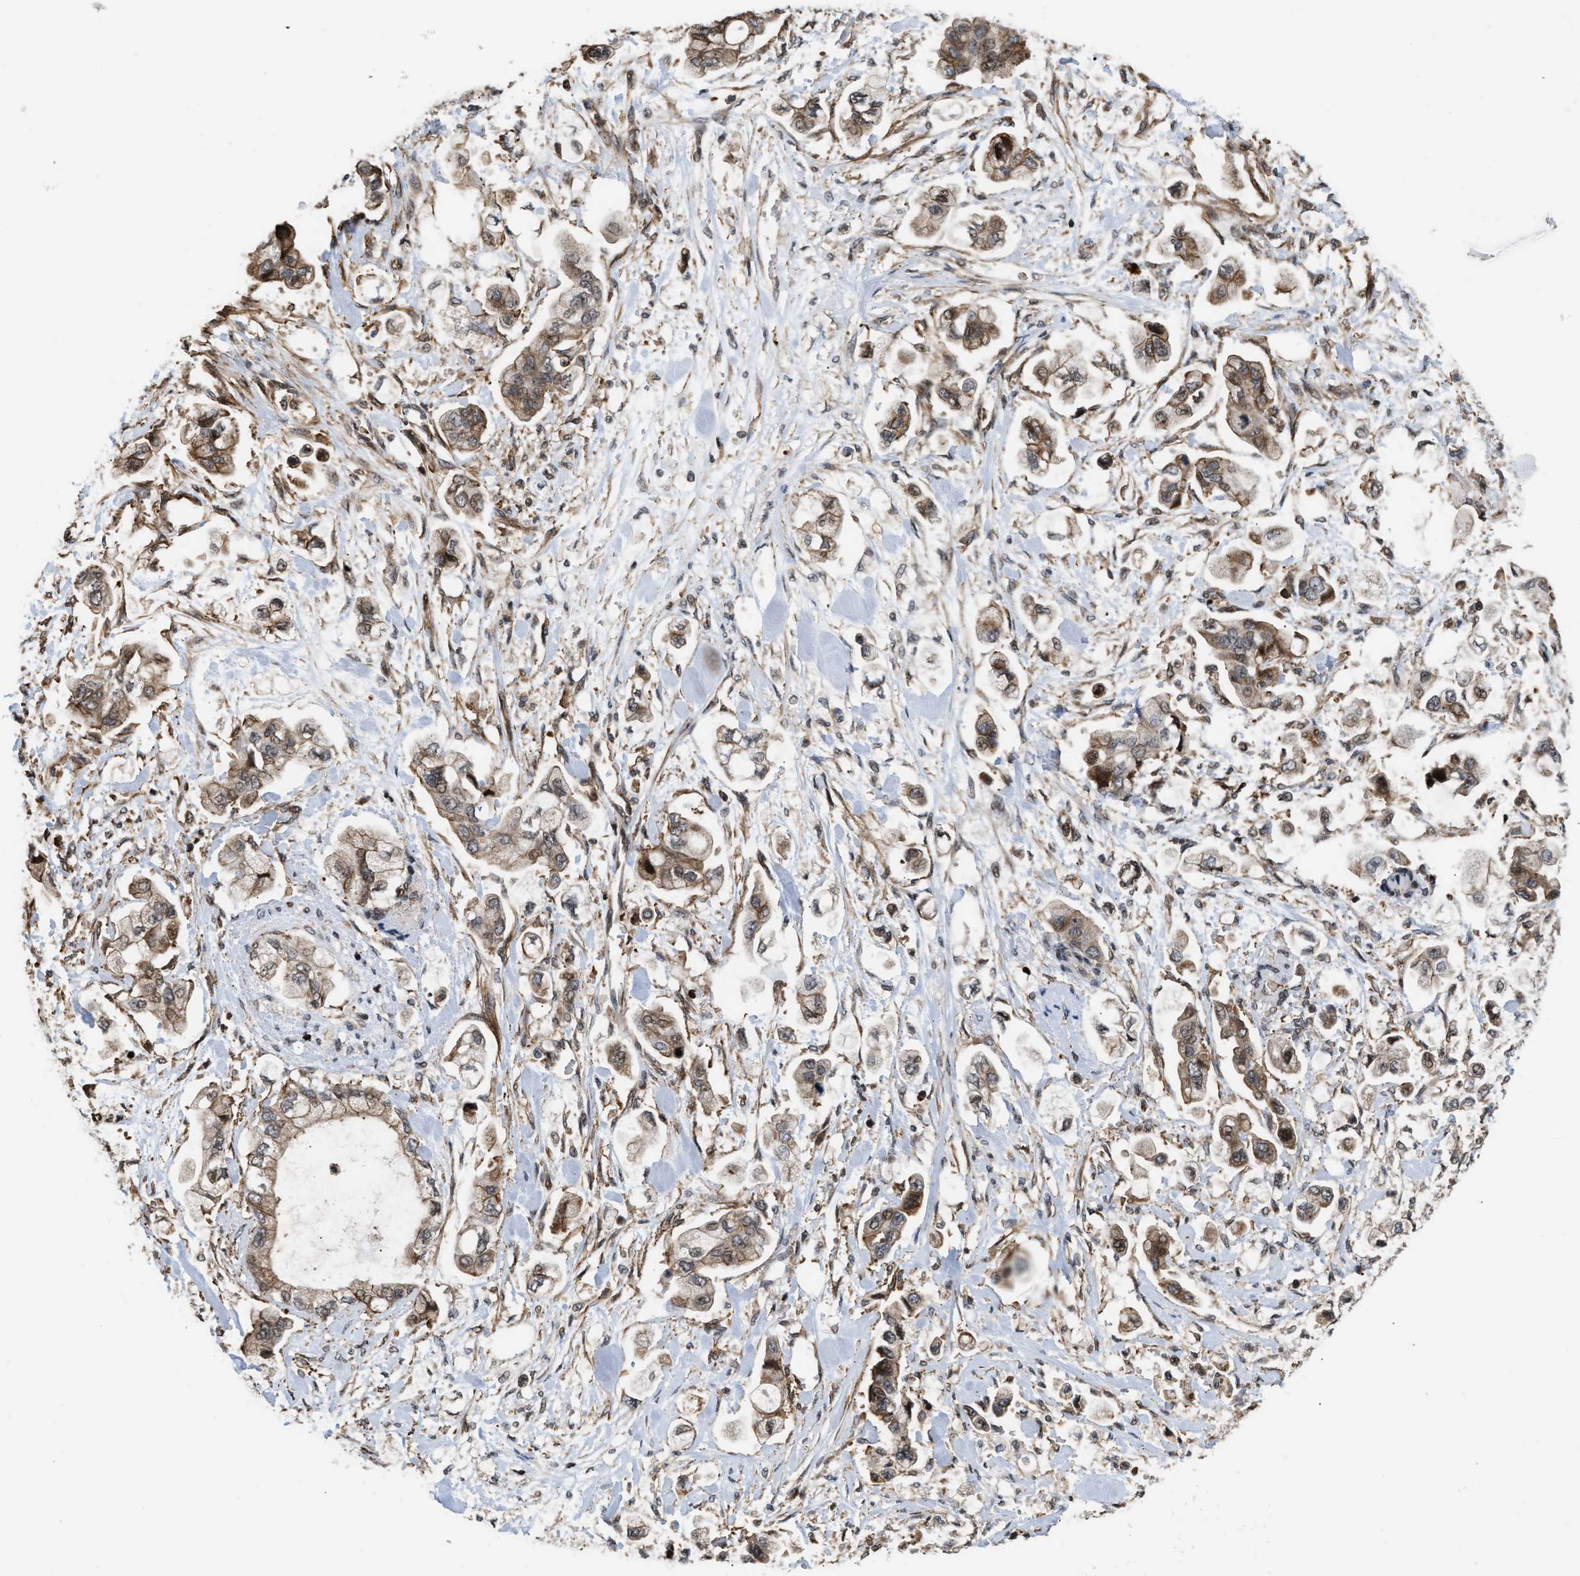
{"staining": {"intensity": "weak", "quantity": ">75%", "location": "cytoplasmic/membranous,nuclear"}, "tissue": "stomach cancer", "cell_type": "Tumor cells", "image_type": "cancer", "snomed": [{"axis": "morphology", "description": "Adenocarcinoma, NOS"}, {"axis": "topography", "description": "Stomach"}], "caption": "Human stomach cancer stained with a protein marker exhibits weak staining in tumor cells.", "gene": "STAU2", "patient": {"sex": "male", "age": 62}}